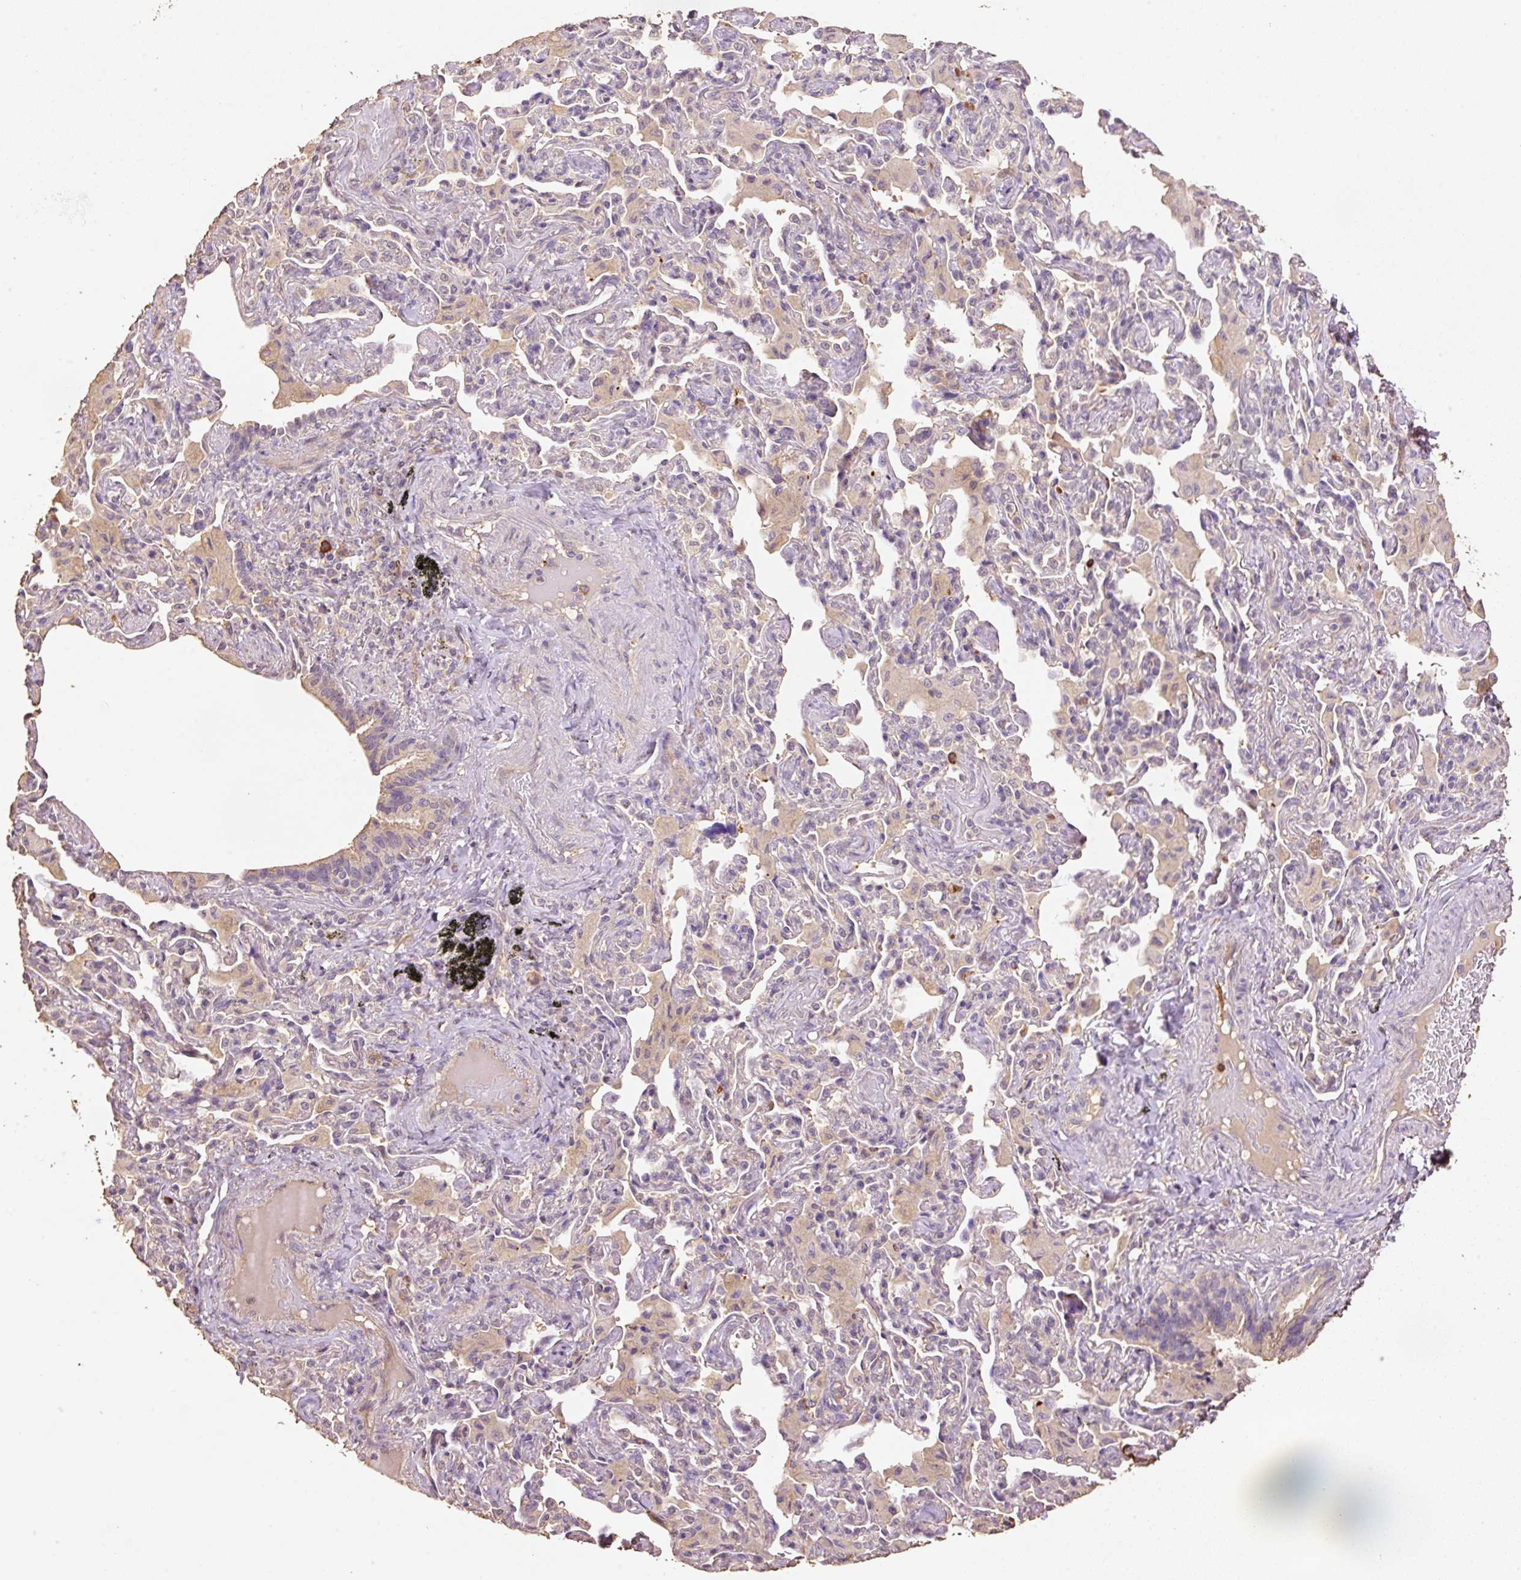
{"staining": {"intensity": "weak", "quantity": ">75%", "location": "cytoplasmic/membranous"}, "tissue": "bronchus", "cell_type": "Respiratory epithelial cells", "image_type": "normal", "snomed": [{"axis": "morphology", "description": "Normal tissue, NOS"}, {"axis": "morphology", "description": "Inflammation, NOS"}, {"axis": "topography", "description": "Bronchus"}, {"axis": "topography", "description": "Lung"}], "caption": "IHC photomicrograph of normal bronchus: bronchus stained using immunohistochemistry exhibits low levels of weak protein expression localized specifically in the cytoplasmic/membranous of respiratory epithelial cells, appearing as a cytoplasmic/membranous brown color.", "gene": "HERC2", "patient": {"sex": "female", "age": 46}}